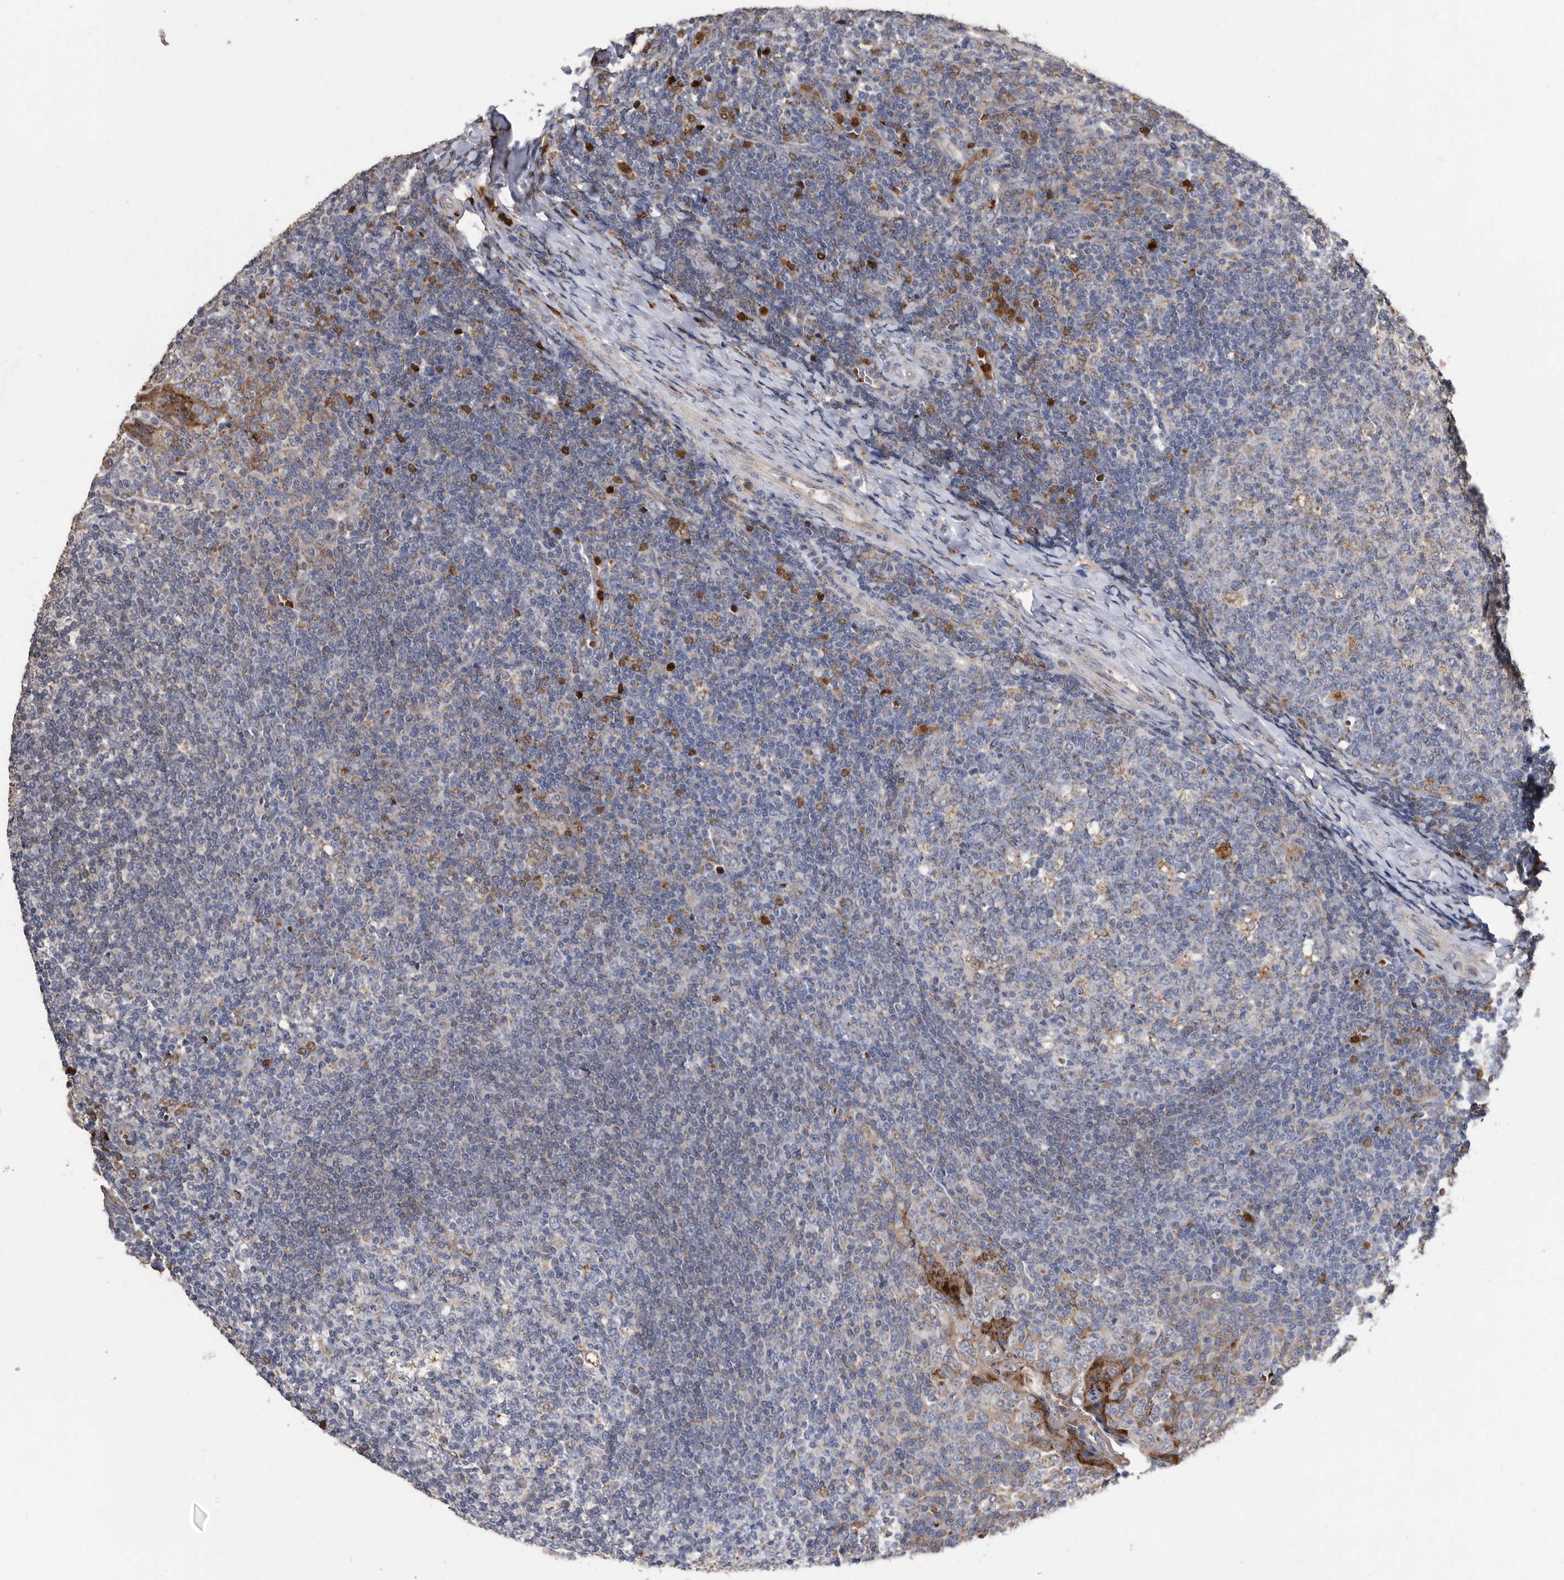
{"staining": {"intensity": "negative", "quantity": "none", "location": "none"}, "tissue": "tonsil", "cell_type": "Germinal center cells", "image_type": "normal", "snomed": [{"axis": "morphology", "description": "Normal tissue, NOS"}, {"axis": "topography", "description": "Tonsil"}], "caption": "High magnification brightfield microscopy of benign tonsil stained with DAB (brown) and counterstained with hematoxylin (blue): germinal center cells show no significant staining.", "gene": "CRISPLD2", "patient": {"sex": "female", "age": 19}}